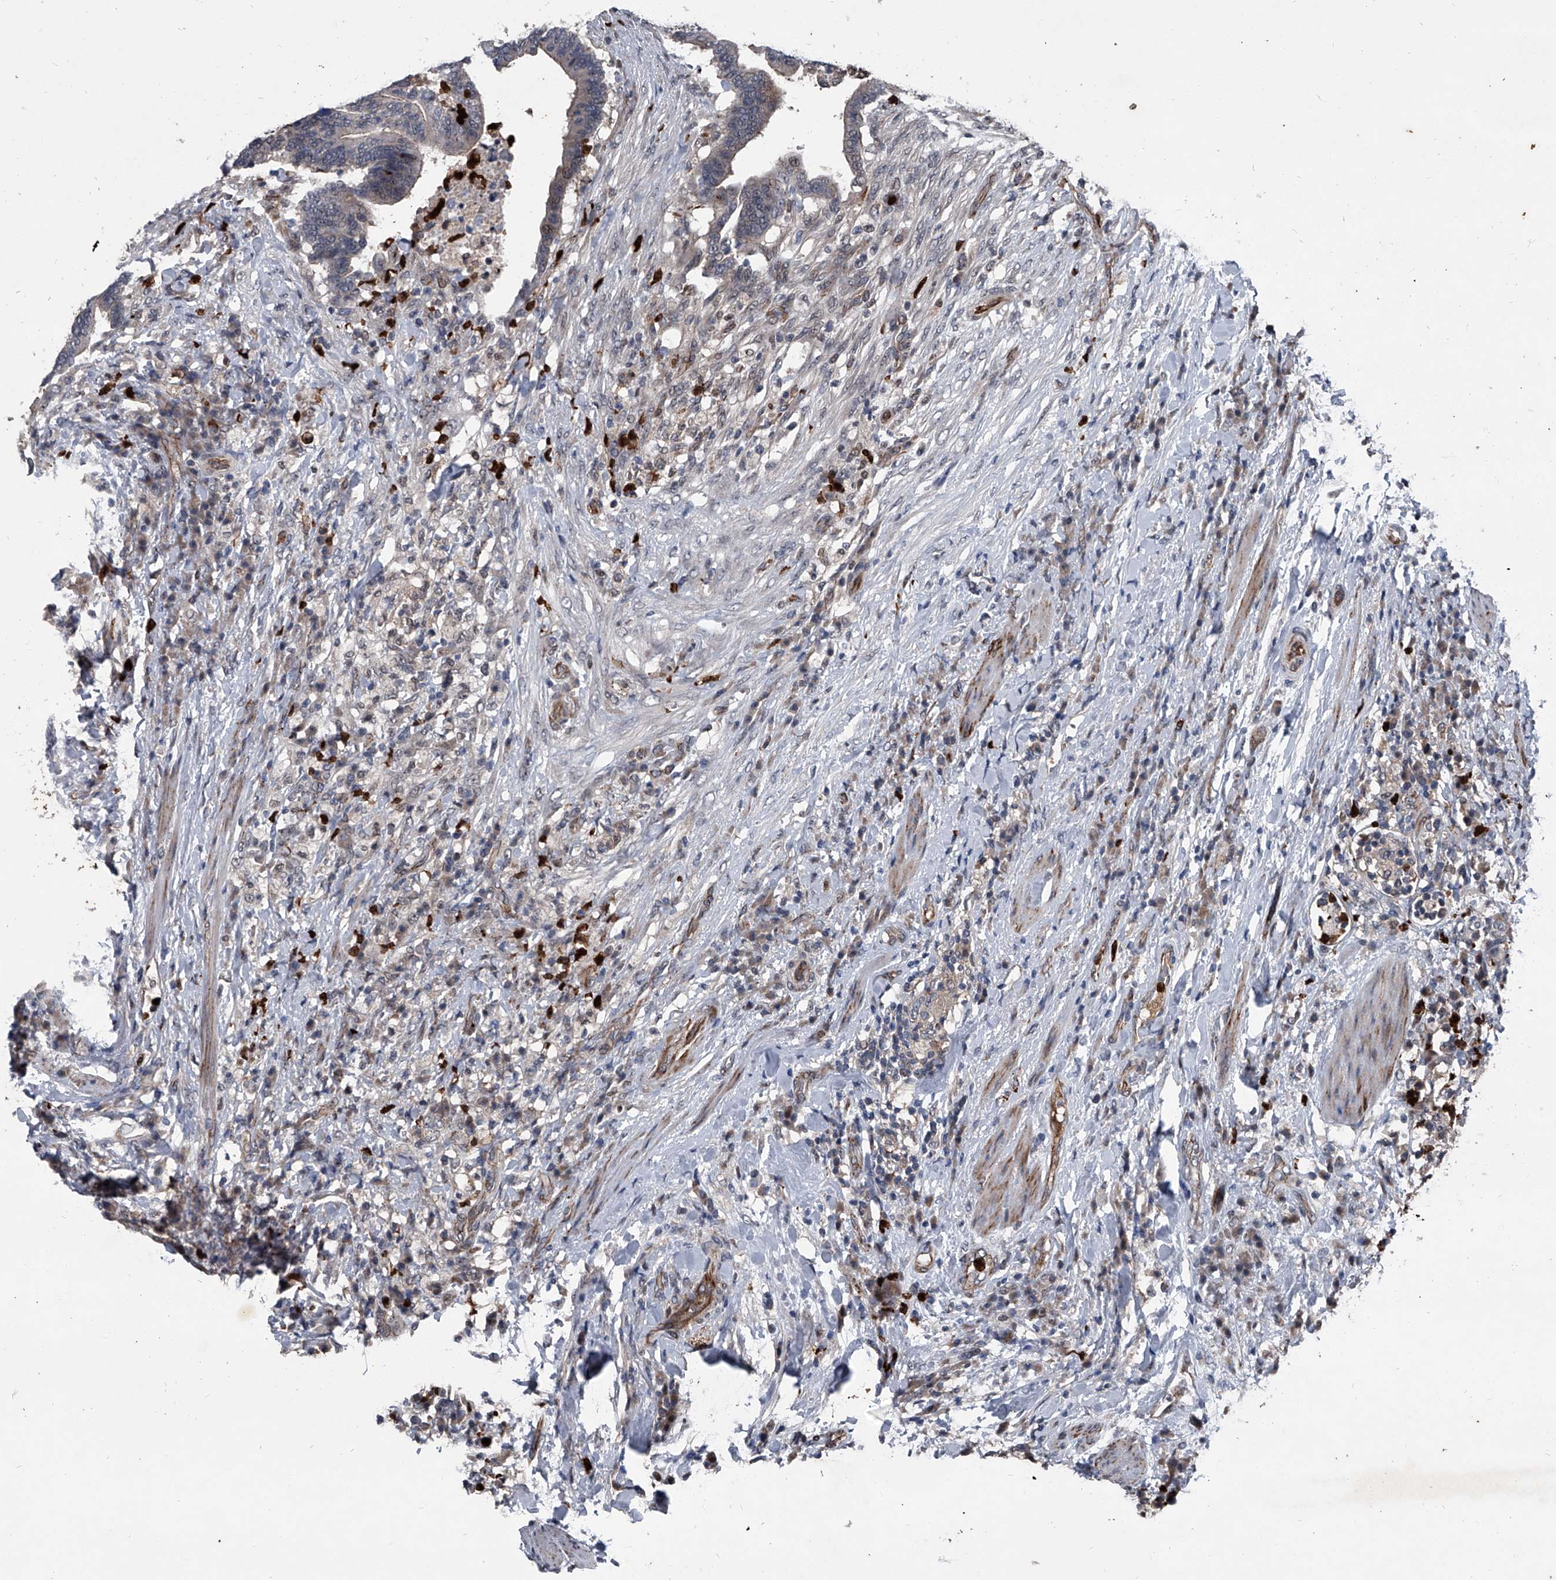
{"staining": {"intensity": "weak", "quantity": "25%-75%", "location": "cytoplasmic/membranous"}, "tissue": "colorectal cancer", "cell_type": "Tumor cells", "image_type": "cancer", "snomed": [{"axis": "morphology", "description": "Adenocarcinoma, NOS"}, {"axis": "topography", "description": "Colon"}], "caption": "Weak cytoplasmic/membranous protein staining is identified in about 25%-75% of tumor cells in colorectal cancer.", "gene": "MAPKAP1", "patient": {"sex": "female", "age": 66}}